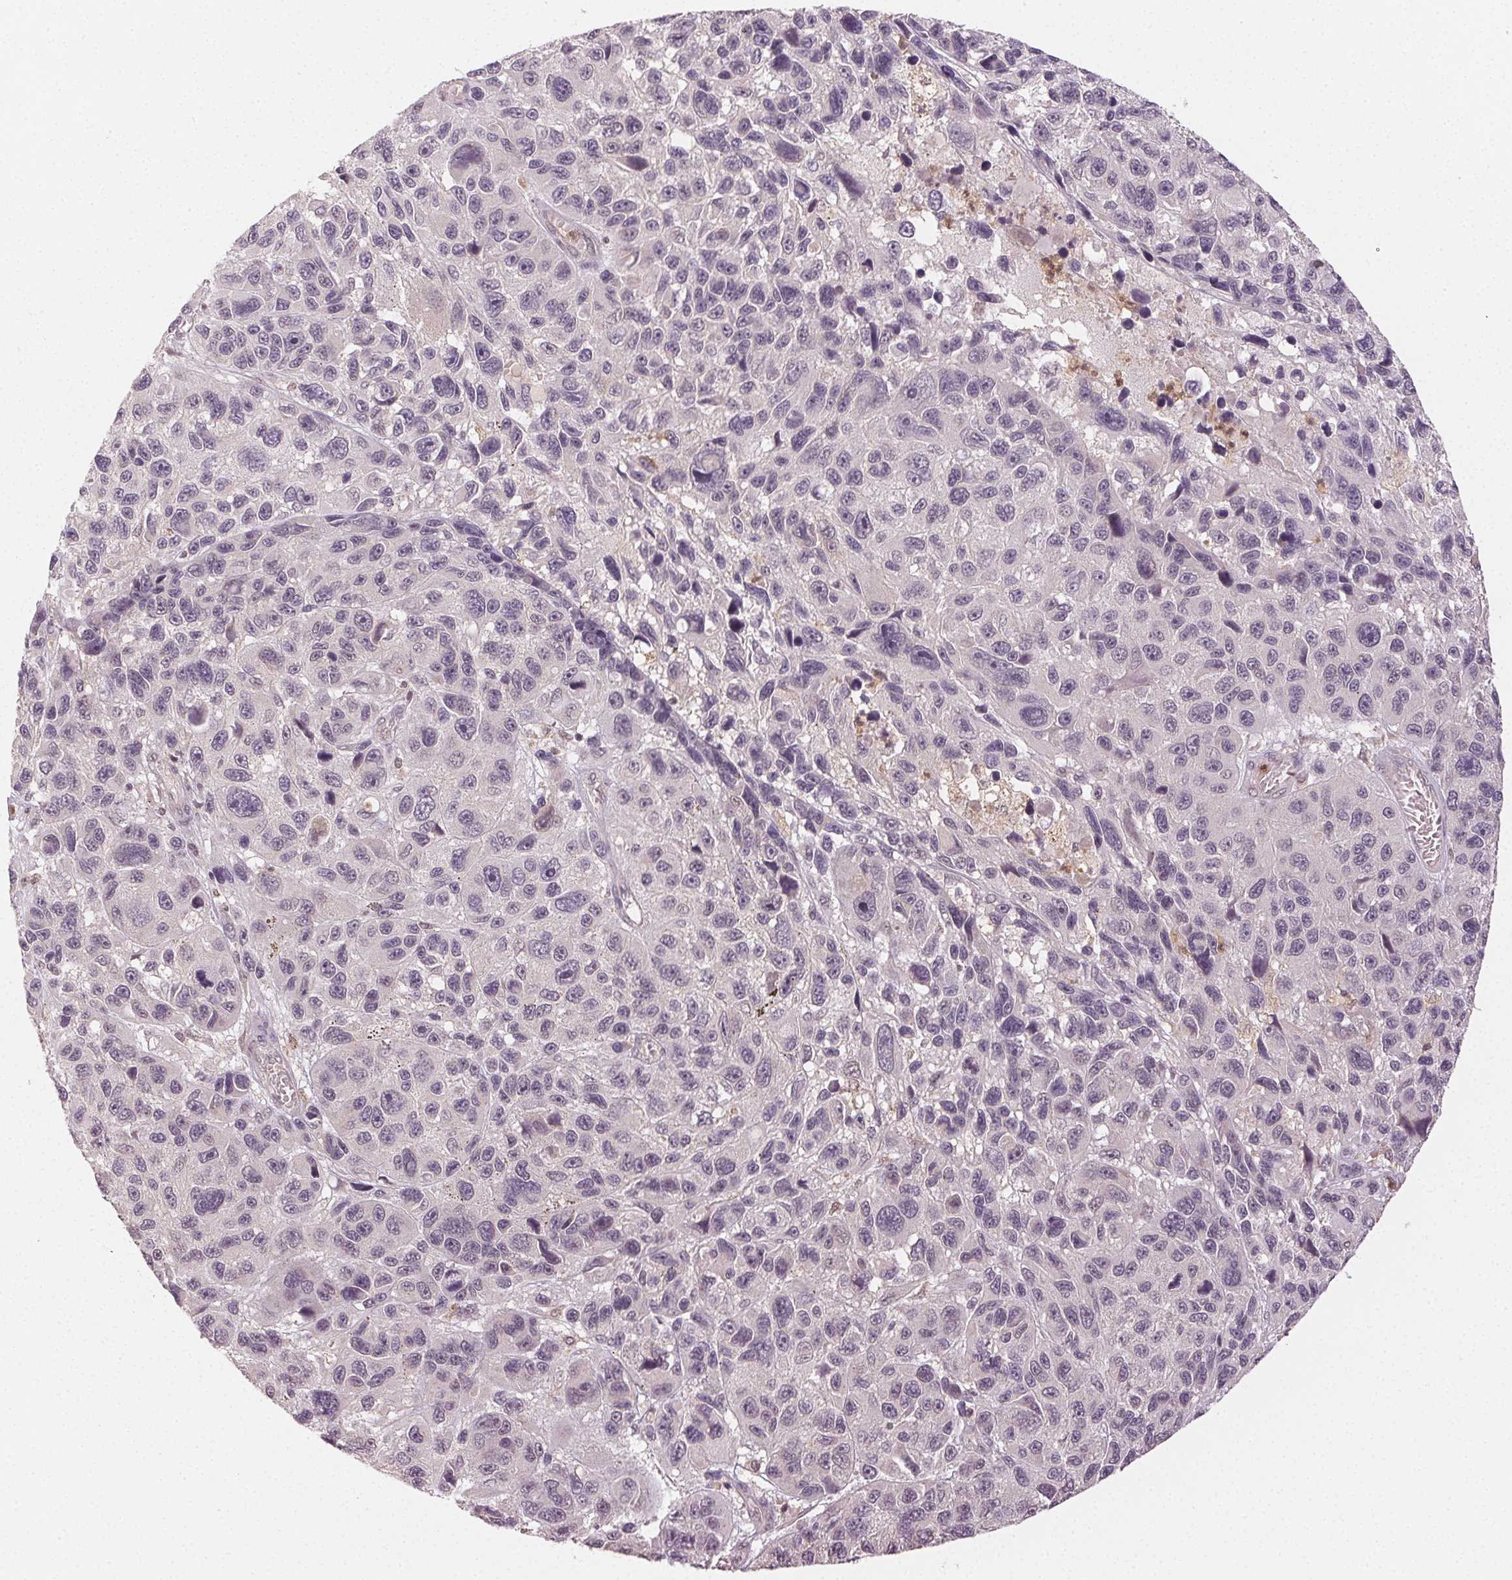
{"staining": {"intensity": "negative", "quantity": "none", "location": "none"}, "tissue": "melanoma", "cell_type": "Tumor cells", "image_type": "cancer", "snomed": [{"axis": "morphology", "description": "Malignant melanoma, NOS"}, {"axis": "topography", "description": "Skin"}], "caption": "A micrograph of human melanoma is negative for staining in tumor cells.", "gene": "MAPK14", "patient": {"sex": "male", "age": 53}}